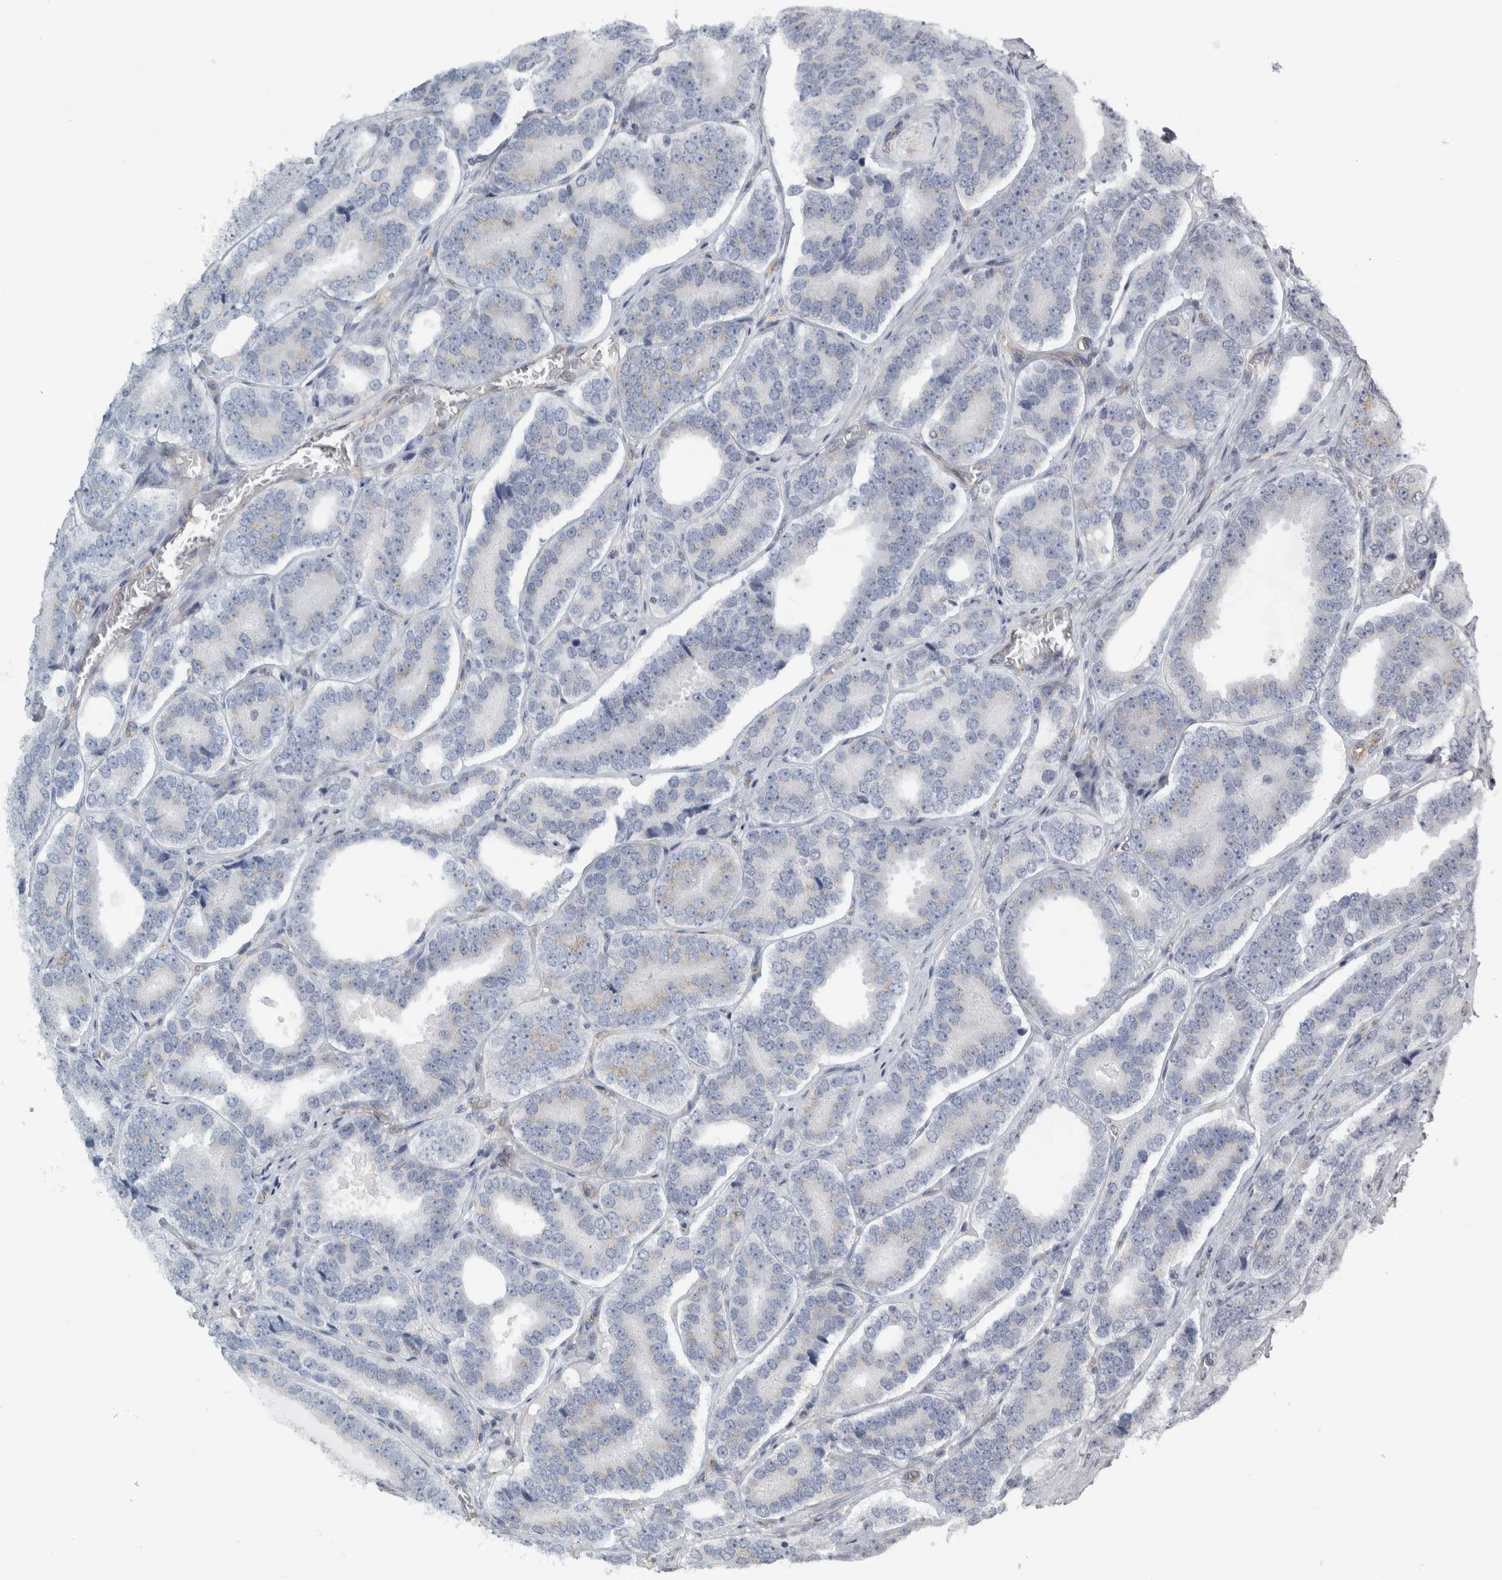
{"staining": {"intensity": "negative", "quantity": "none", "location": "none"}, "tissue": "prostate cancer", "cell_type": "Tumor cells", "image_type": "cancer", "snomed": [{"axis": "morphology", "description": "Adenocarcinoma, High grade"}, {"axis": "topography", "description": "Prostate"}], "caption": "Histopathology image shows no significant protein staining in tumor cells of prostate cancer.", "gene": "PEX6", "patient": {"sex": "male", "age": 56}}